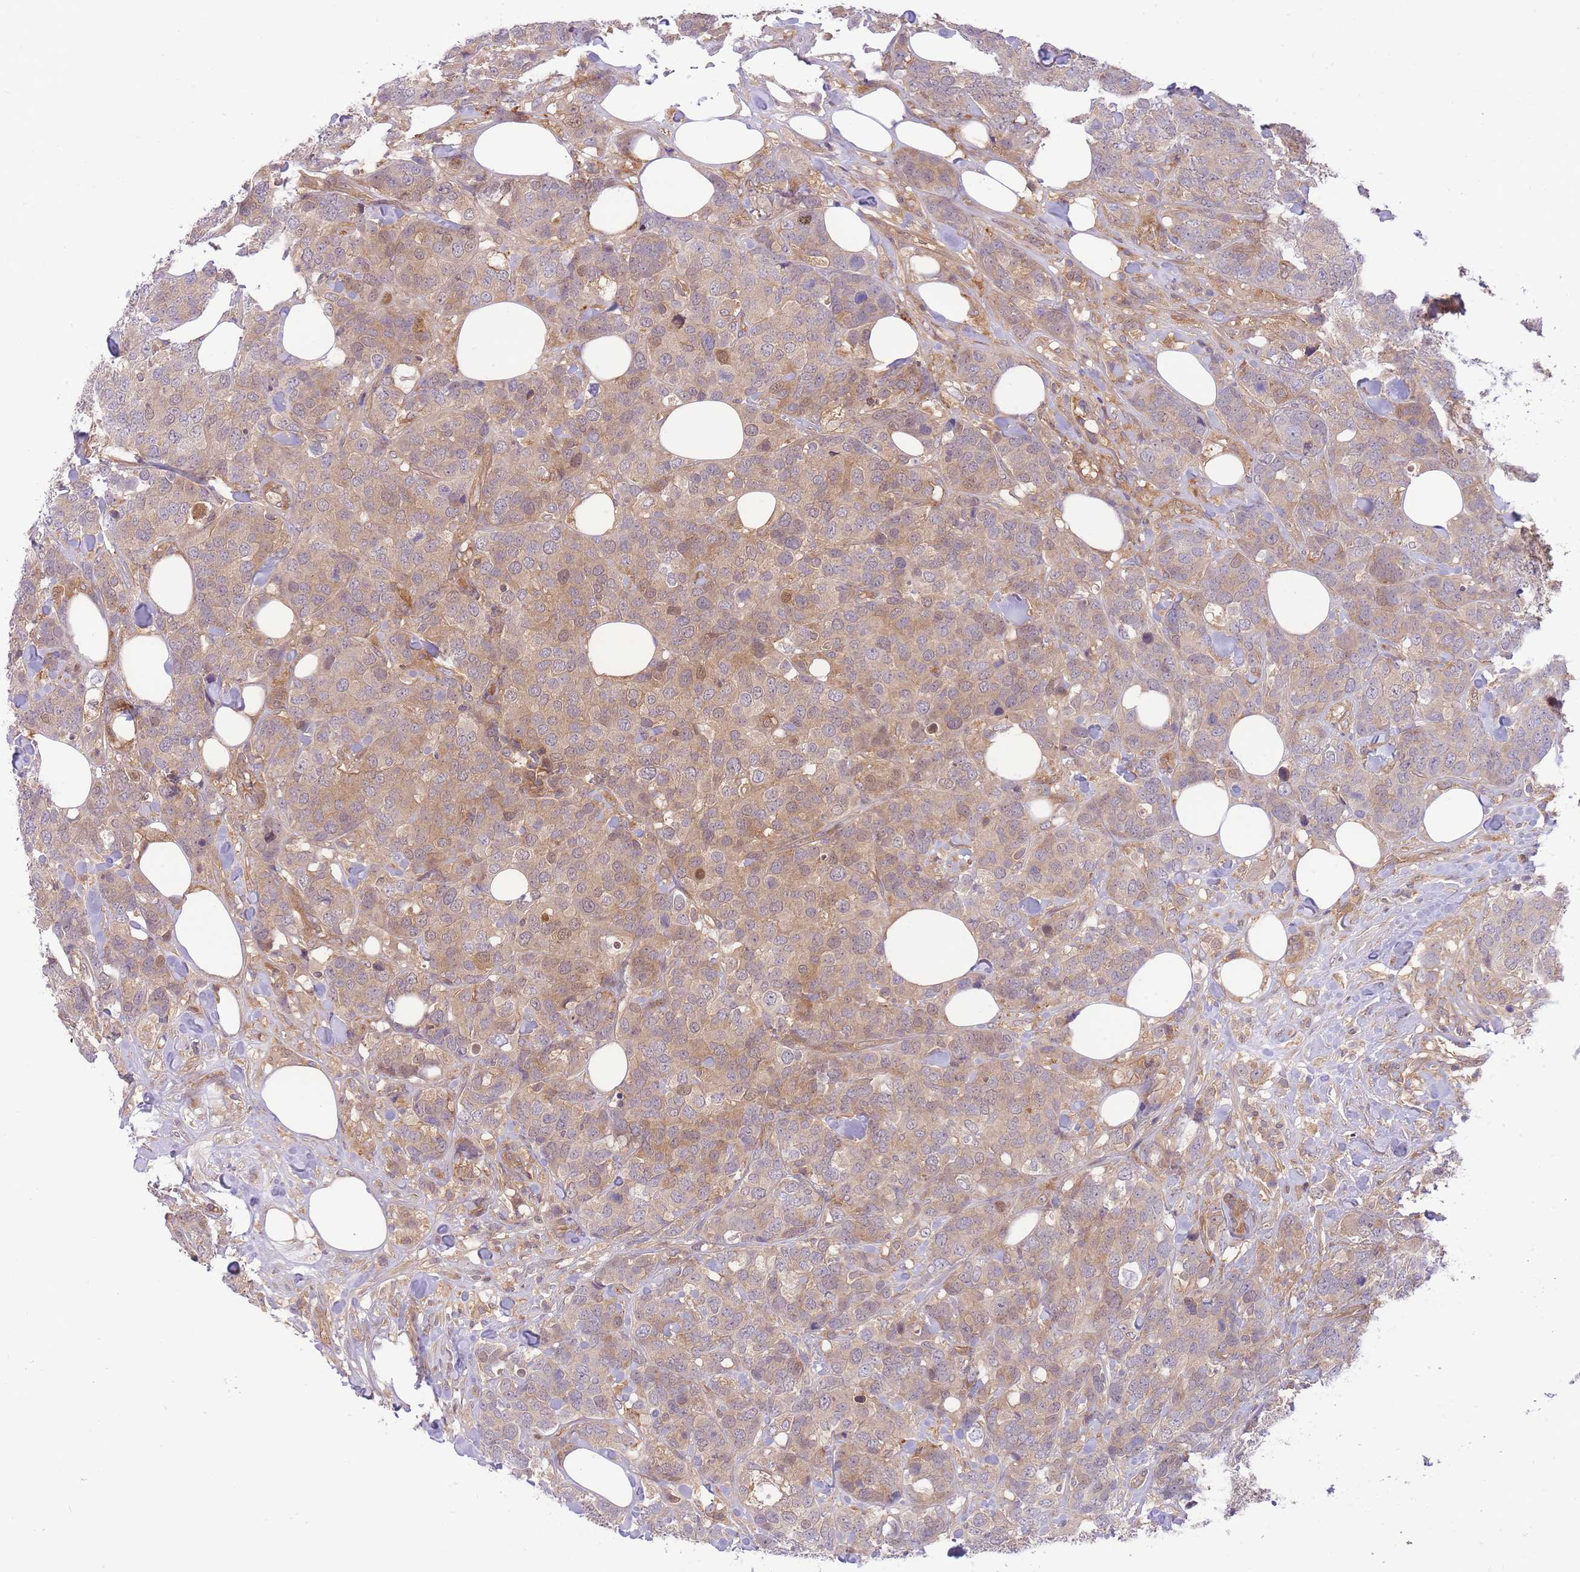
{"staining": {"intensity": "weak", "quantity": "25%-75%", "location": "cytoplasmic/membranous"}, "tissue": "breast cancer", "cell_type": "Tumor cells", "image_type": "cancer", "snomed": [{"axis": "morphology", "description": "Lobular carcinoma"}, {"axis": "topography", "description": "Breast"}], "caption": "Weak cytoplasmic/membranous staining is seen in about 25%-75% of tumor cells in breast cancer (lobular carcinoma).", "gene": "PREP", "patient": {"sex": "female", "age": 59}}